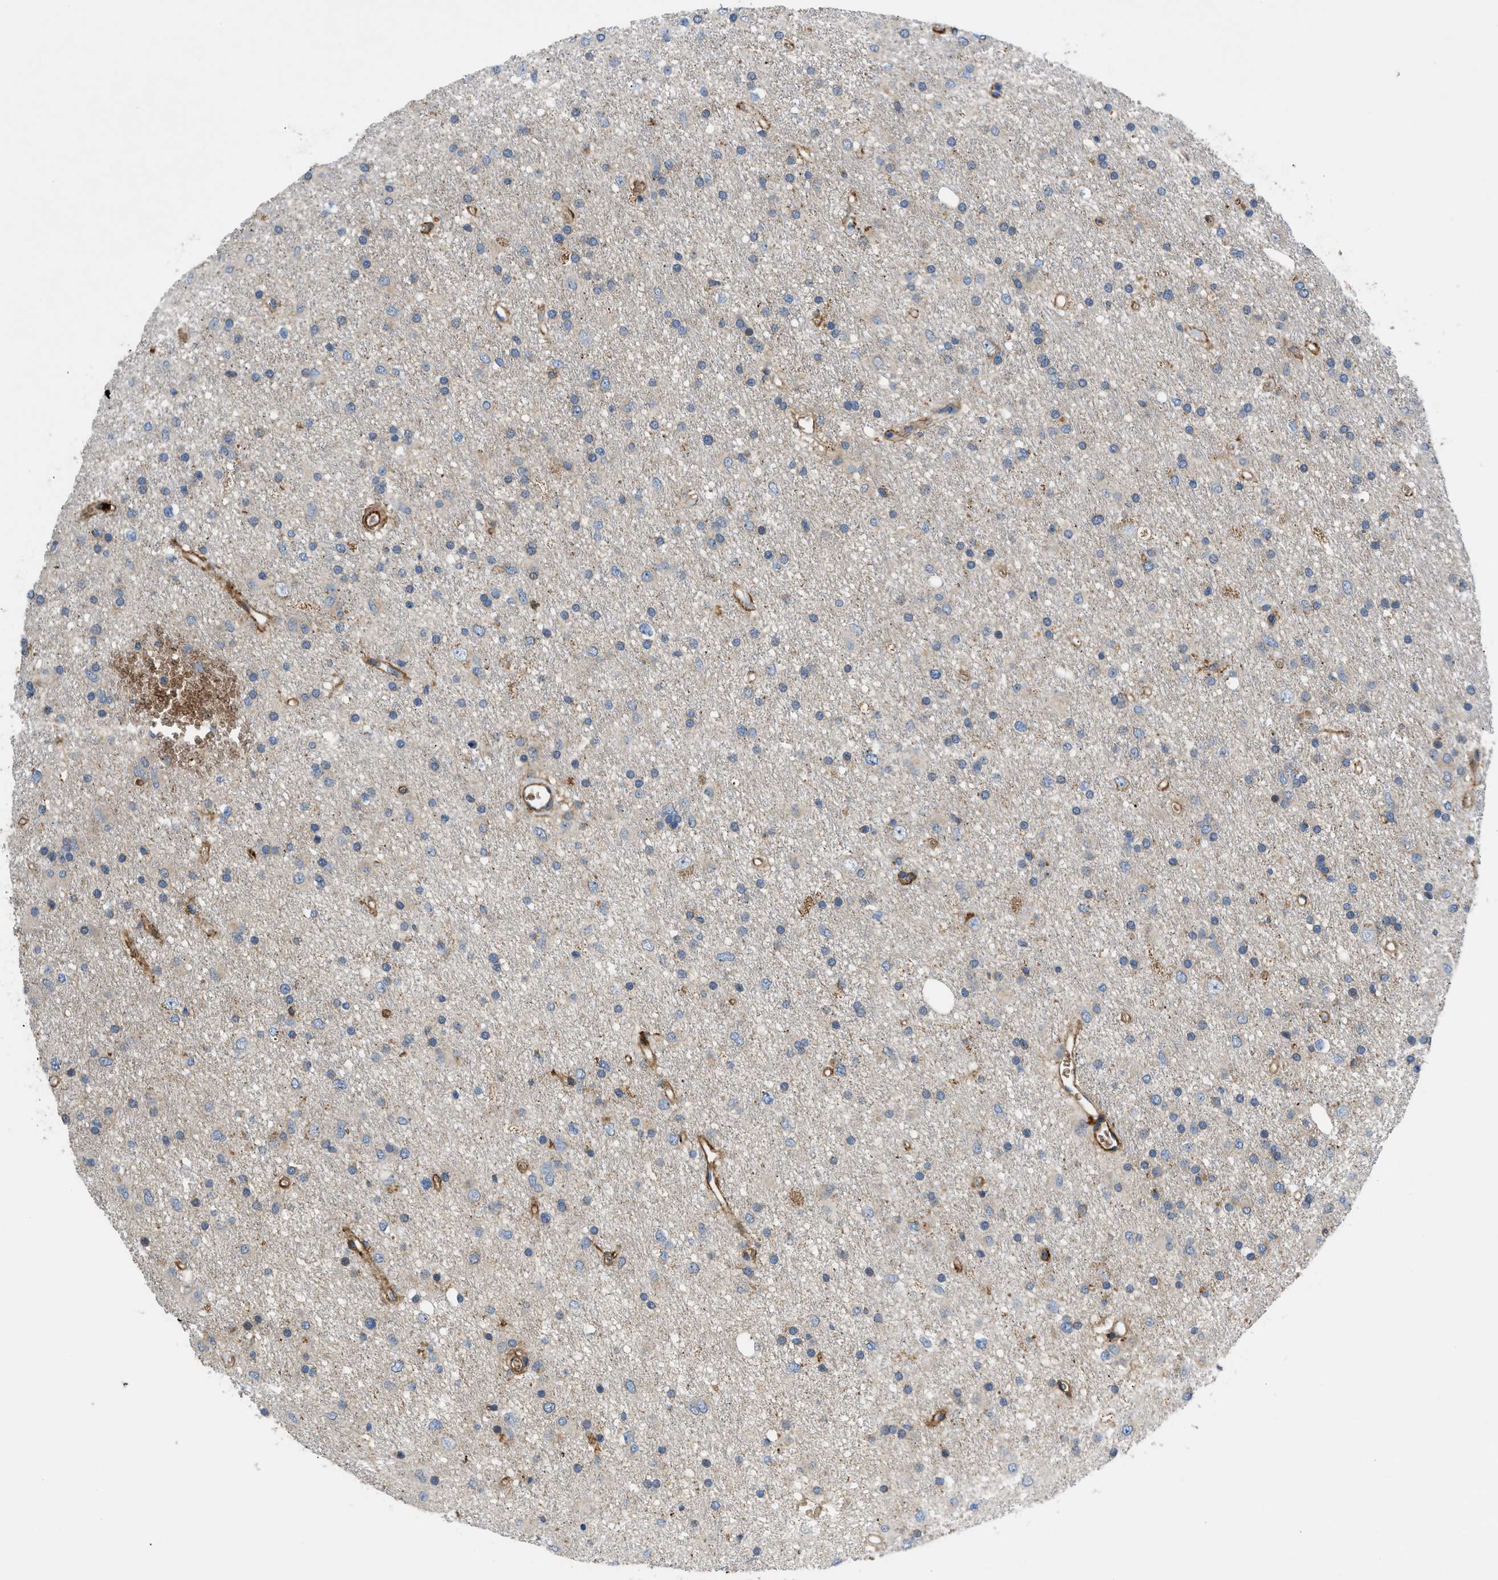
{"staining": {"intensity": "weak", "quantity": "<25%", "location": "cytoplasmic/membranous"}, "tissue": "glioma", "cell_type": "Tumor cells", "image_type": "cancer", "snomed": [{"axis": "morphology", "description": "Glioma, malignant, Low grade"}, {"axis": "topography", "description": "Brain"}], "caption": "An immunohistochemistry (IHC) photomicrograph of glioma is shown. There is no staining in tumor cells of glioma. The staining is performed using DAB (3,3'-diaminobenzidine) brown chromogen with nuclei counter-stained in using hematoxylin.", "gene": "DHODH", "patient": {"sex": "male", "age": 77}}